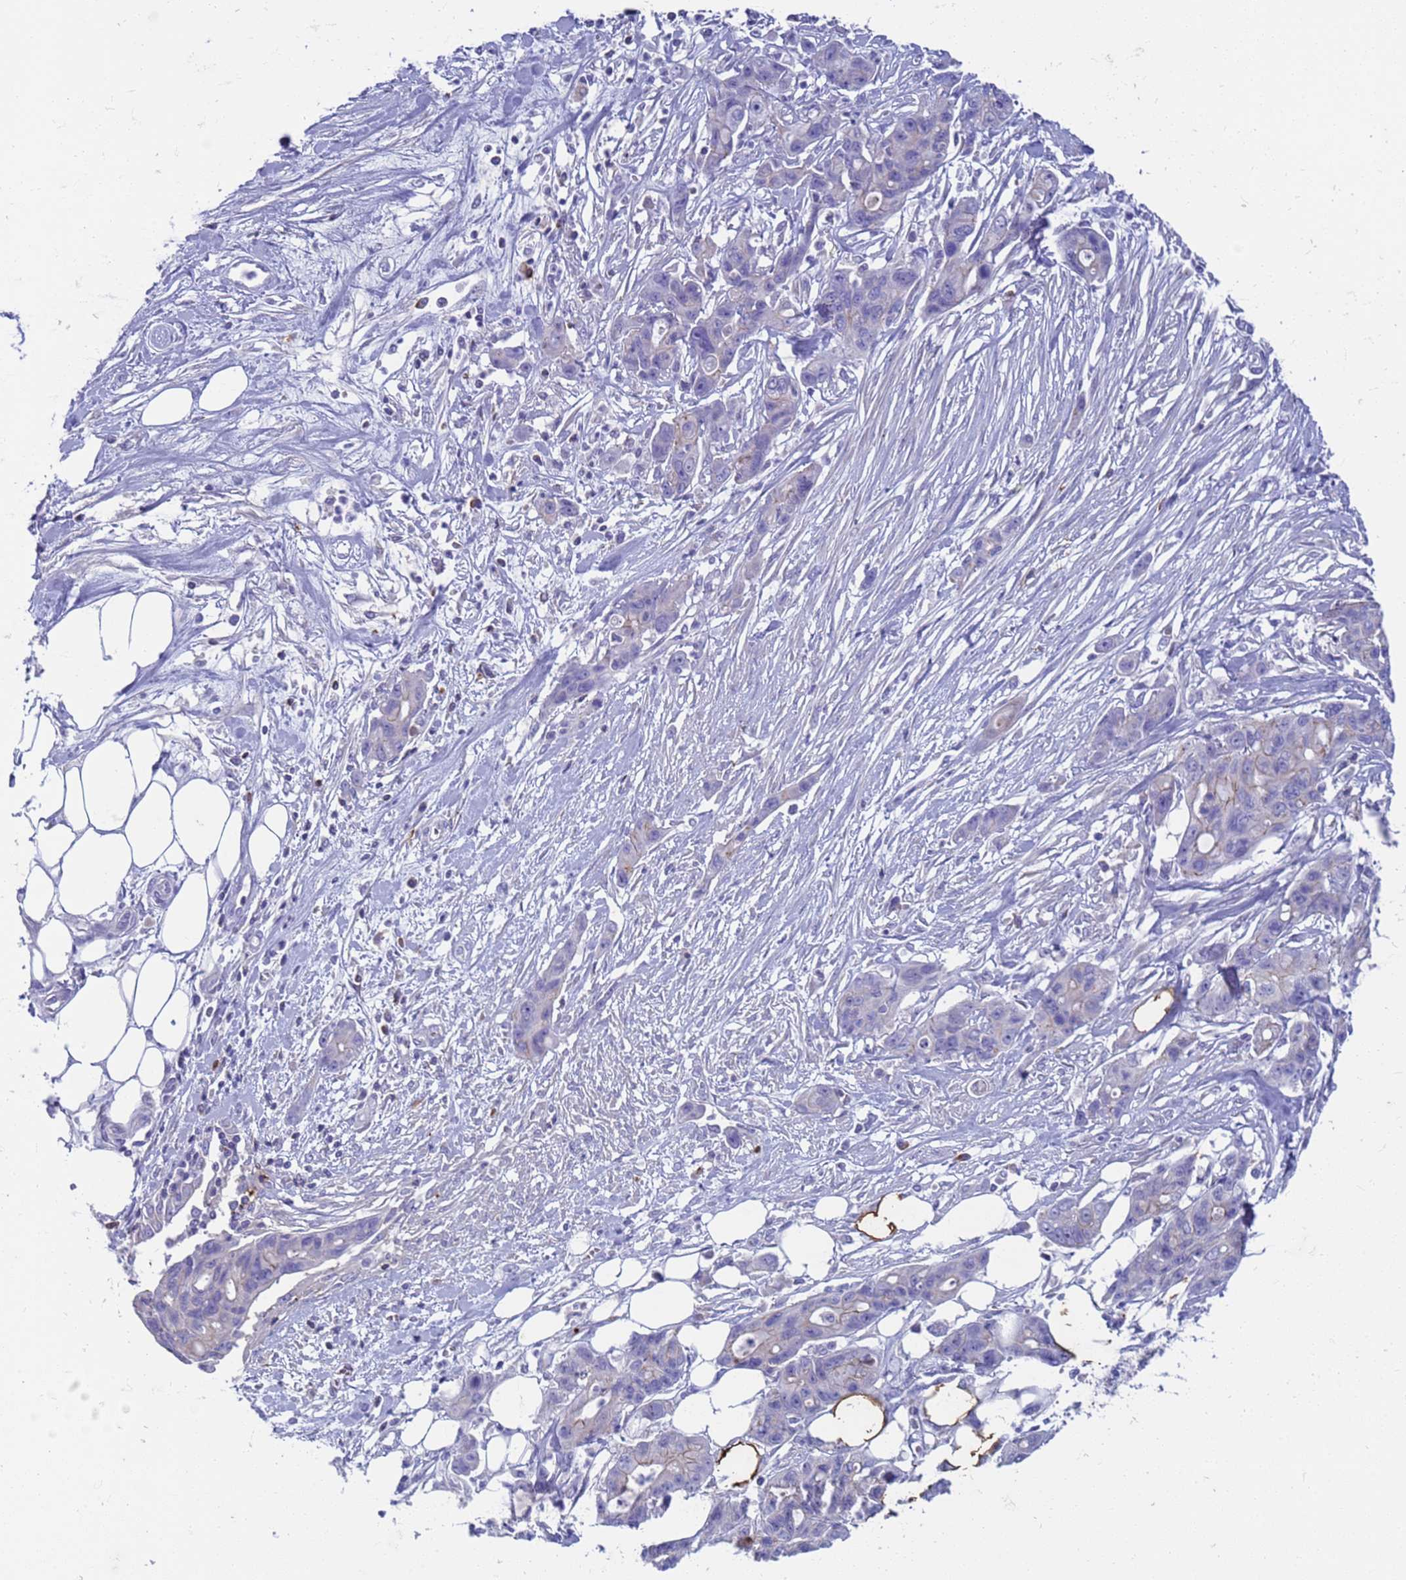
{"staining": {"intensity": "moderate", "quantity": "<25%", "location": "cytoplasmic/membranous"}, "tissue": "ovarian cancer", "cell_type": "Tumor cells", "image_type": "cancer", "snomed": [{"axis": "morphology", "description": "Cystadenocarcinoma, mucinous, NOS"}, {"axis": "topography", "description": "Ovary"}], "caption": "IHC photomicrograph of neoplastic tissue: ovarian cancer (mucinous cystadenocarcinoma) stained using IHC demonstrates low levels of moderate protein expression localized specifically in the cytoplasmic/membranous of tumor cells, appearing as a cytoplasmic/membranous brown color.", "gene": "C4orf46", "patient": {"sex": "female", "age": 70}}